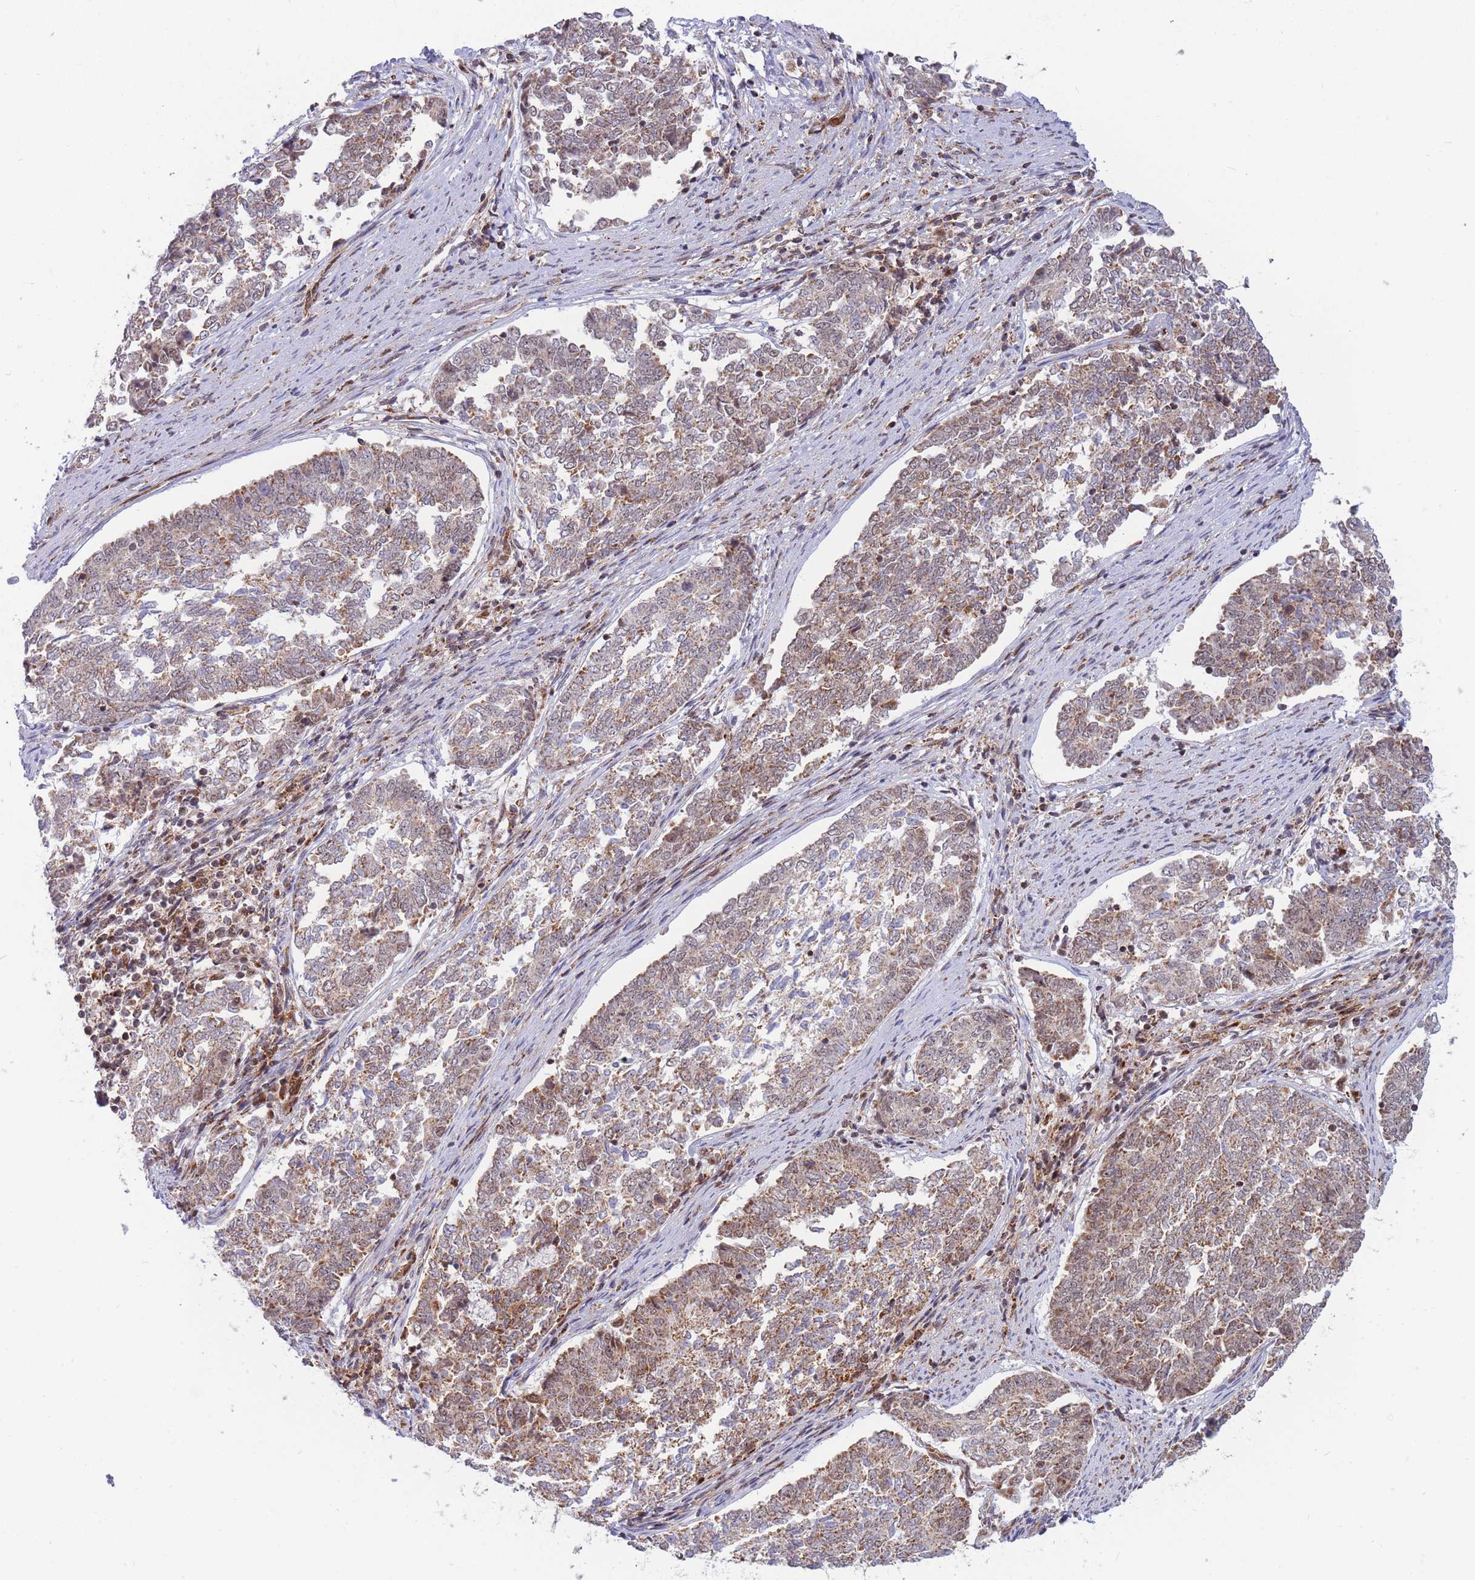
{"staining": {"intensity": "moderate", "quantity": "25%-75%", "location": "cytoplasmic/membranous"}, "tissue": "endometrial cancer", "cell_type": "Tumor cells", "image_type": "cancer", "snomed": [{"axis": "morphology", "description": "Adenocarcinoma, NOS"}, {"axis": "topography", "description": "Endometrium"}], "caption": "Tumor cells exhibit moderate cytoplasmic/membranous expression in about 25%-75% of cells in endometrial adenocarcinoma.", "gene": "BOD1L1", "patient": {"sex": "female", "age": 80}}